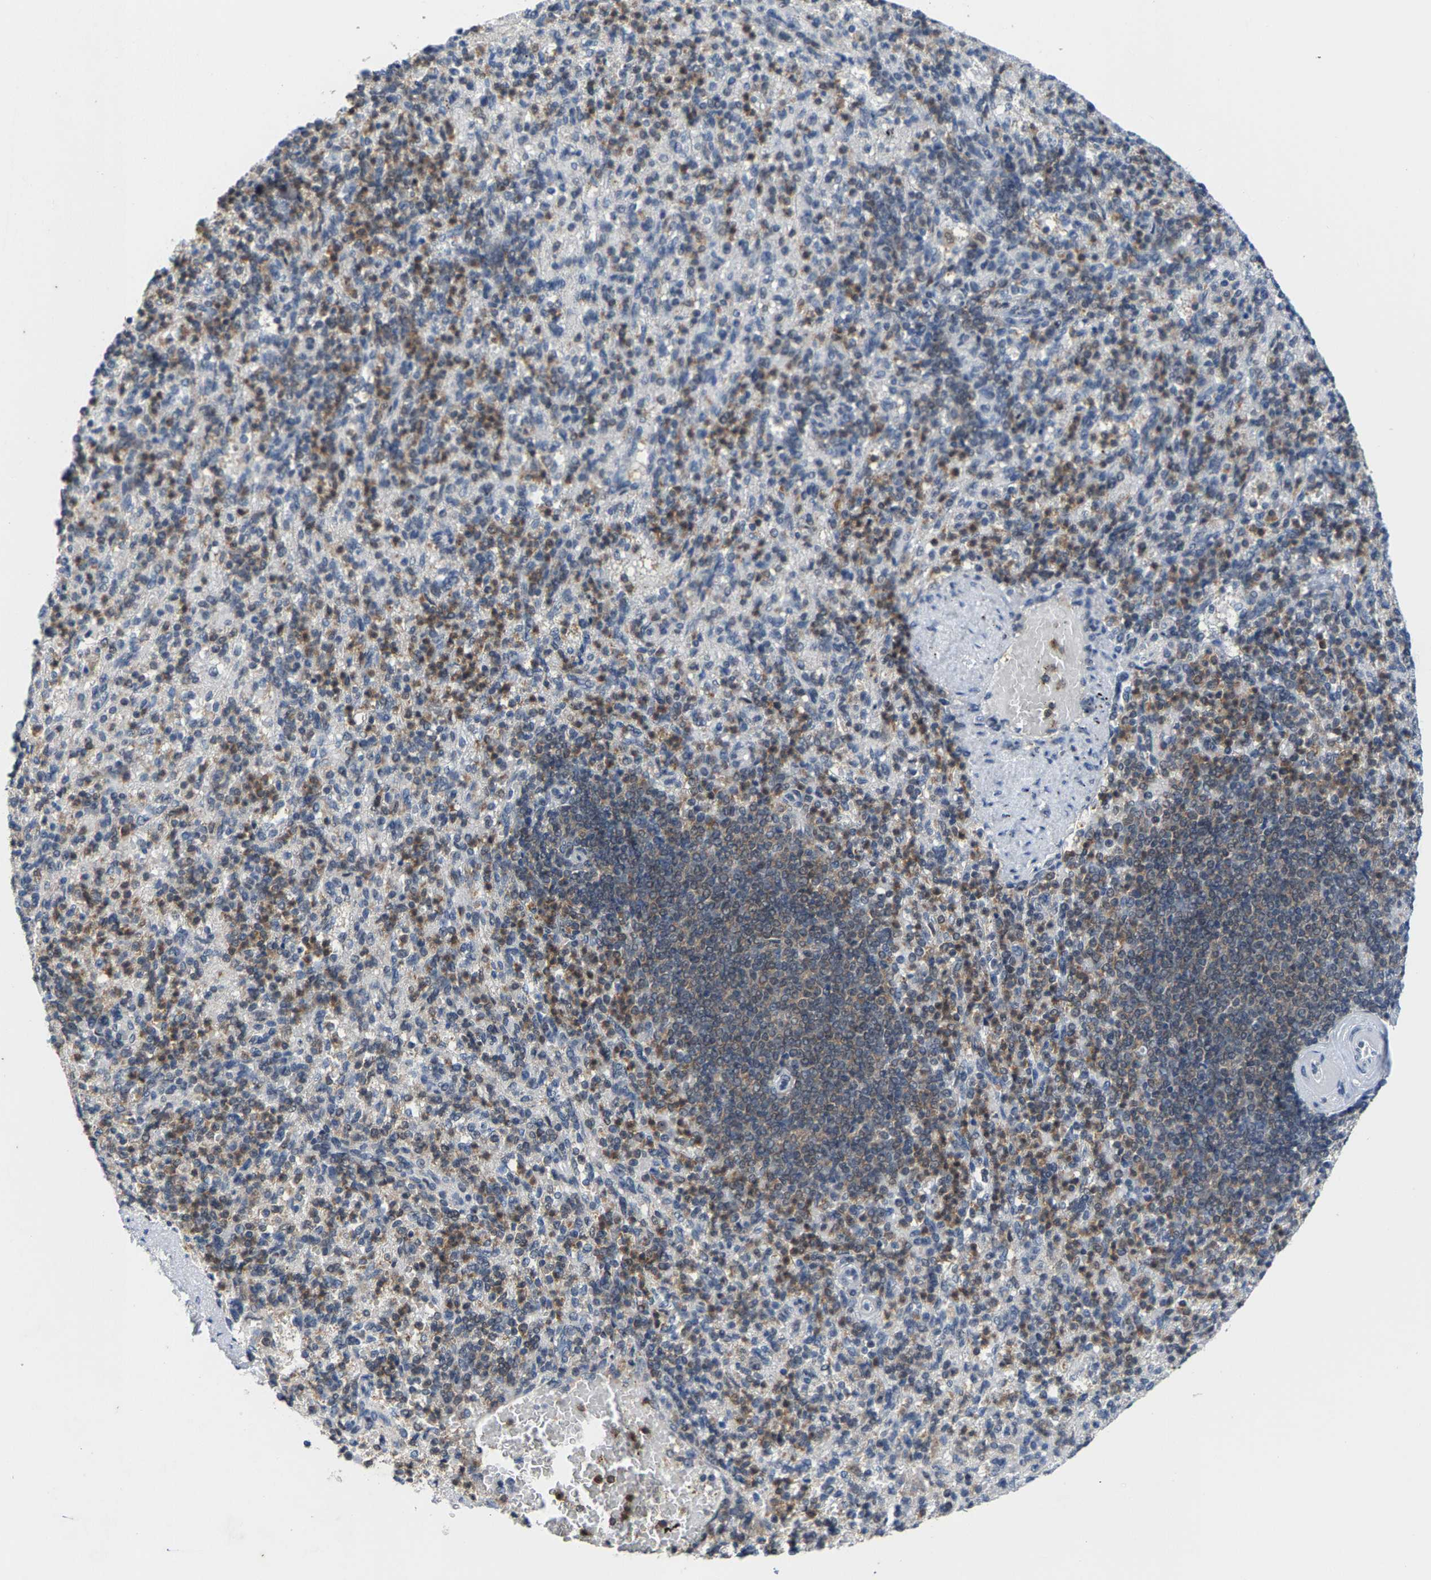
{"staining": {"intensity": "moderate", "quantity": "25%-75%", "location": "cytoplasmic/membranous"}, "tissue": "spleen", "cell_type": "Cells in red pulp", "image_type": "normal", "snomed": [{"axis": "morphology", "description": "Normal tissue, NOS"}, {"axis": "topography", "description": "Spleen"}], "caption": "Brown immunohistochemical staining in benign spleen reveals moderate cytoplasmic/membranous staining in about 25%-75% of cells in red pulp.", "gene": "FGD3", "patient": {"sex": "female", "age": 74}}